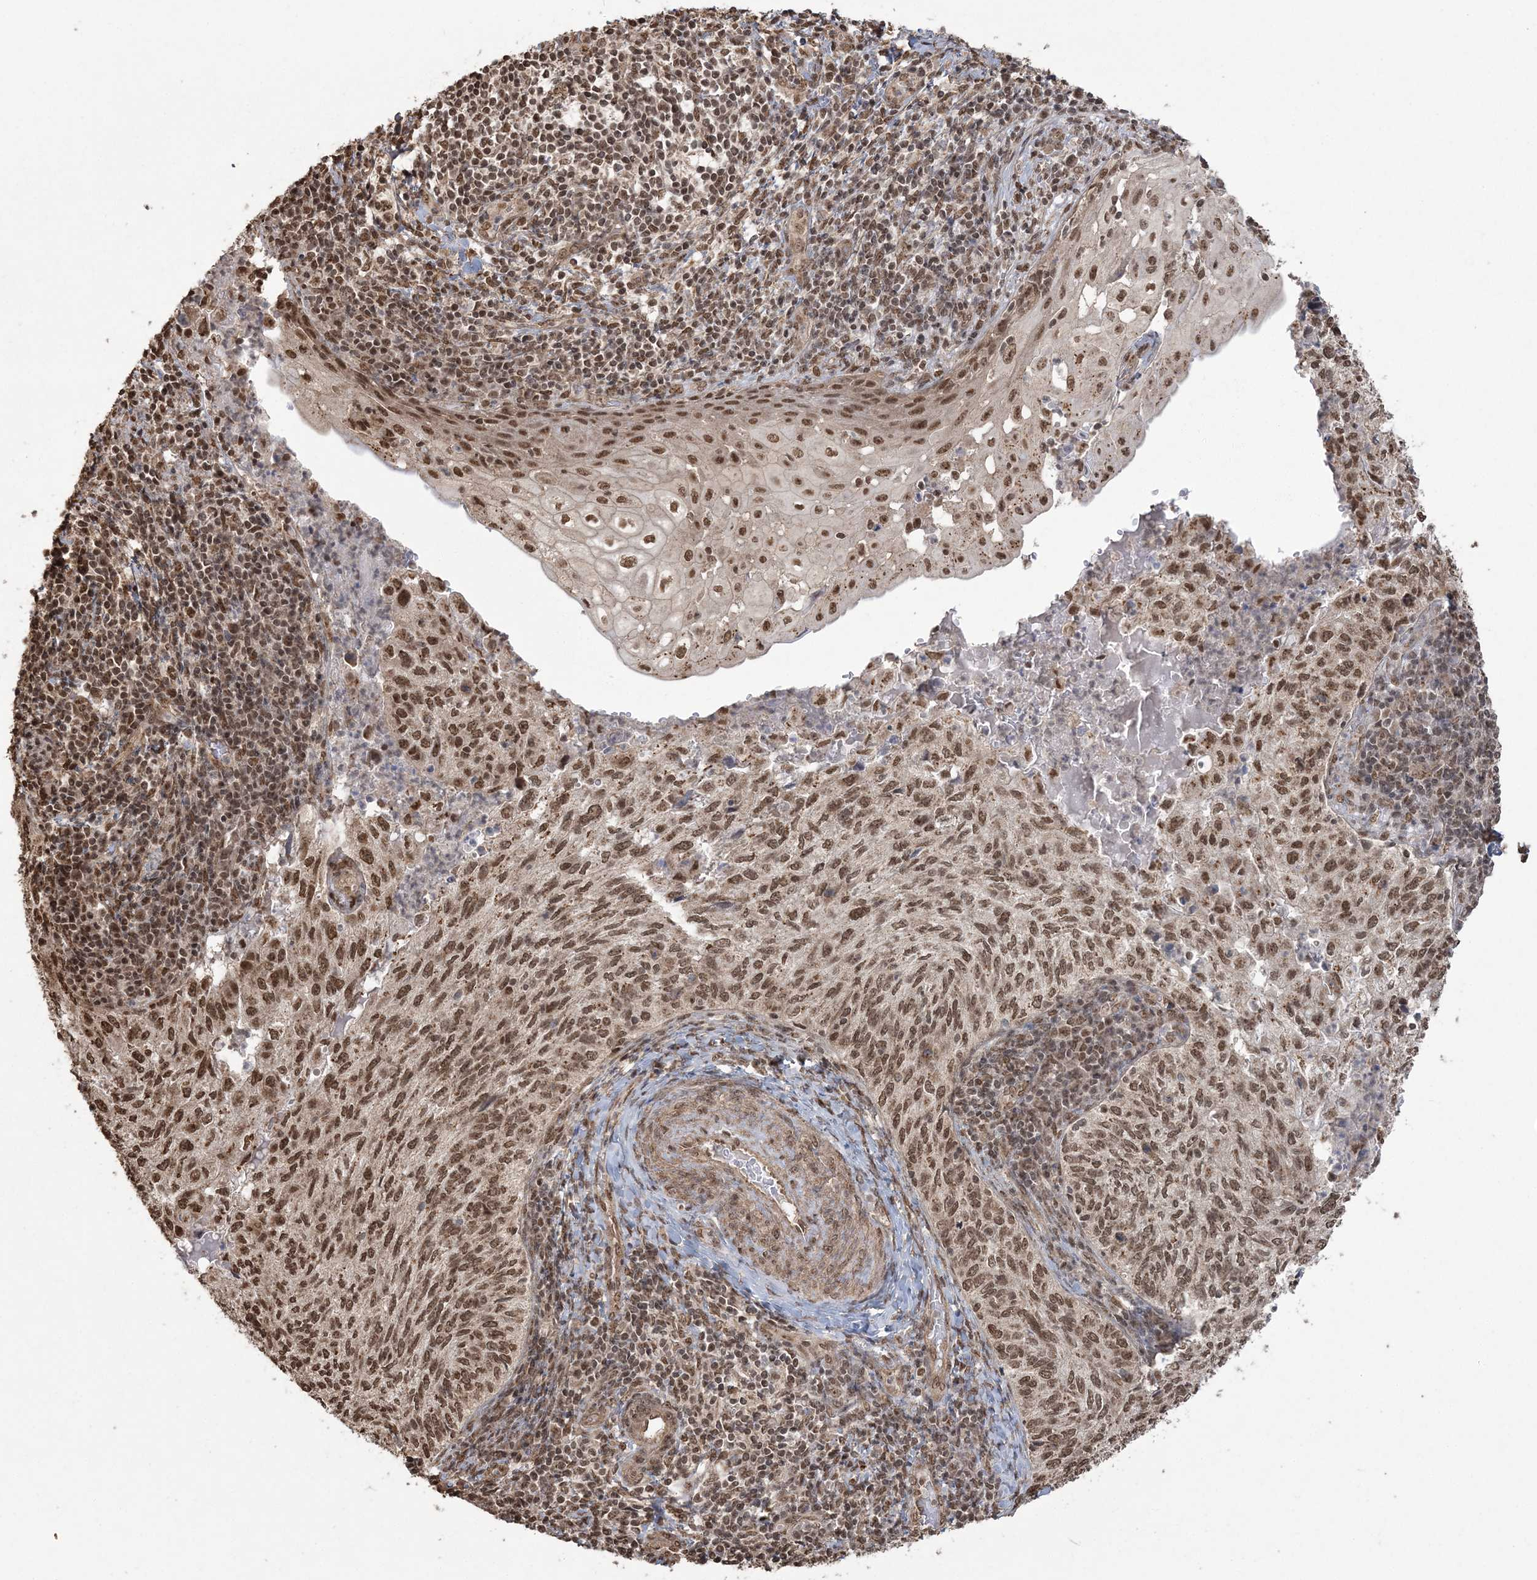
{"staining": {"intensity": "strong", "quantity": ">75%", "location": "nuclear"}, "tissue": "cervical cancer", "cell_type": "Tumor cells", "image_type": "cancer", "snomed": [{"axis": "morphology", "description": "Squamous cell carcinoma, NOS"}, {"axis": "topography", "description": "Cervix"}], "caption": "Protein expression analysis of cervical cancer (squamous cell carcinoma) demonstrates strong nuclear staining in about >75% of tumor cells.", "gene": "ZNF839", "patient": {"sex": "female", "age": 30}}